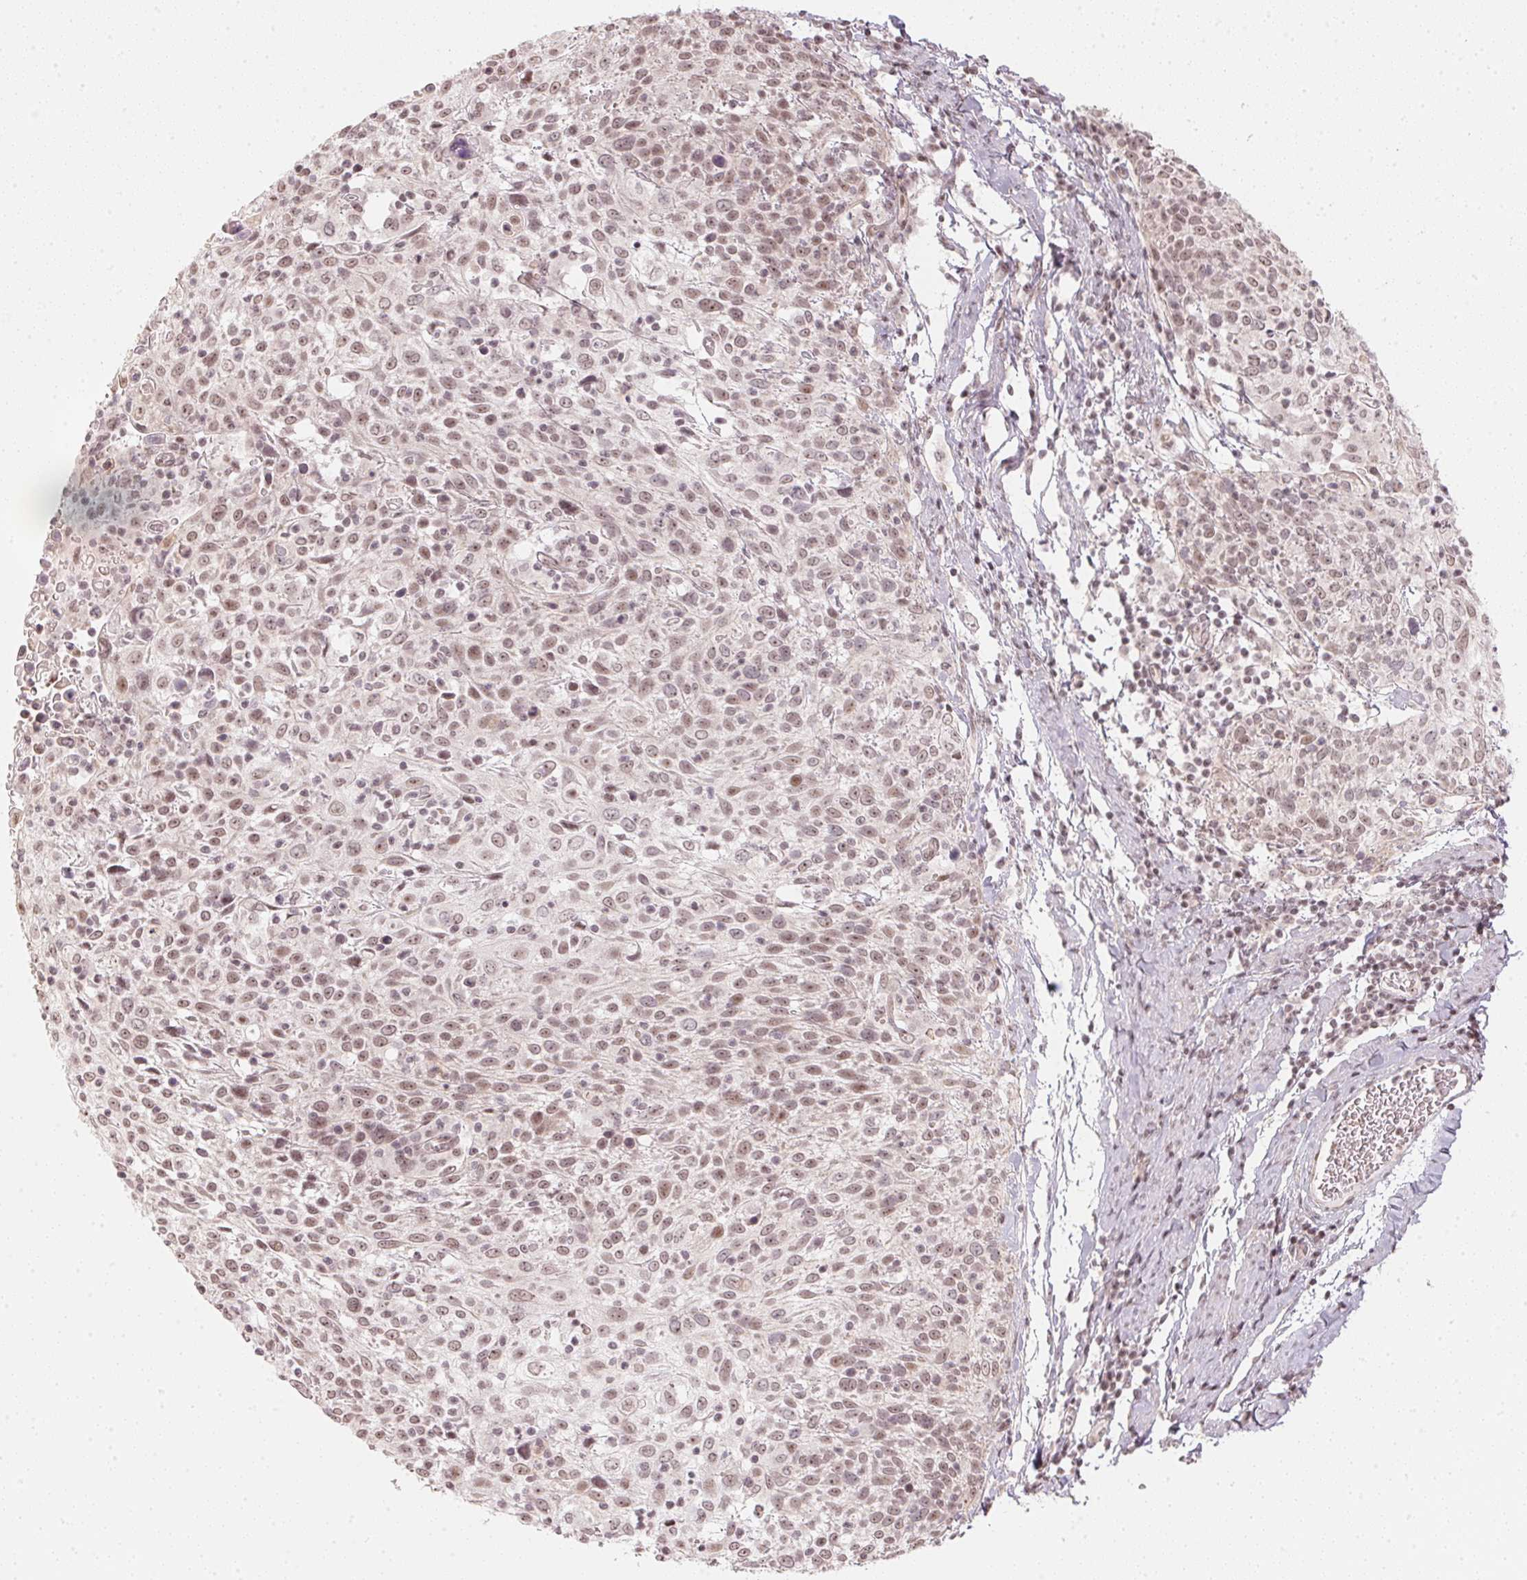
{"staining": {"intensity": "weak", "quantity": ">75%", "location": "nuclear"}, "tissue": "cervical cancer", "cell_type": "Tumor cells", "image_type": "cancer", "snomed": [{"axis": "morphology", "description": "Squamous cell carcinoma, NOS"}, {"axis": "topography", "description": "Cervix"}], "caption": "A brown stain shows weak nuclear staining of a protein in squamous cell carcinoma (cervical) tumor cells.", "gene": "KAT6A", "patient": {"sex": "female", "age": 61}}